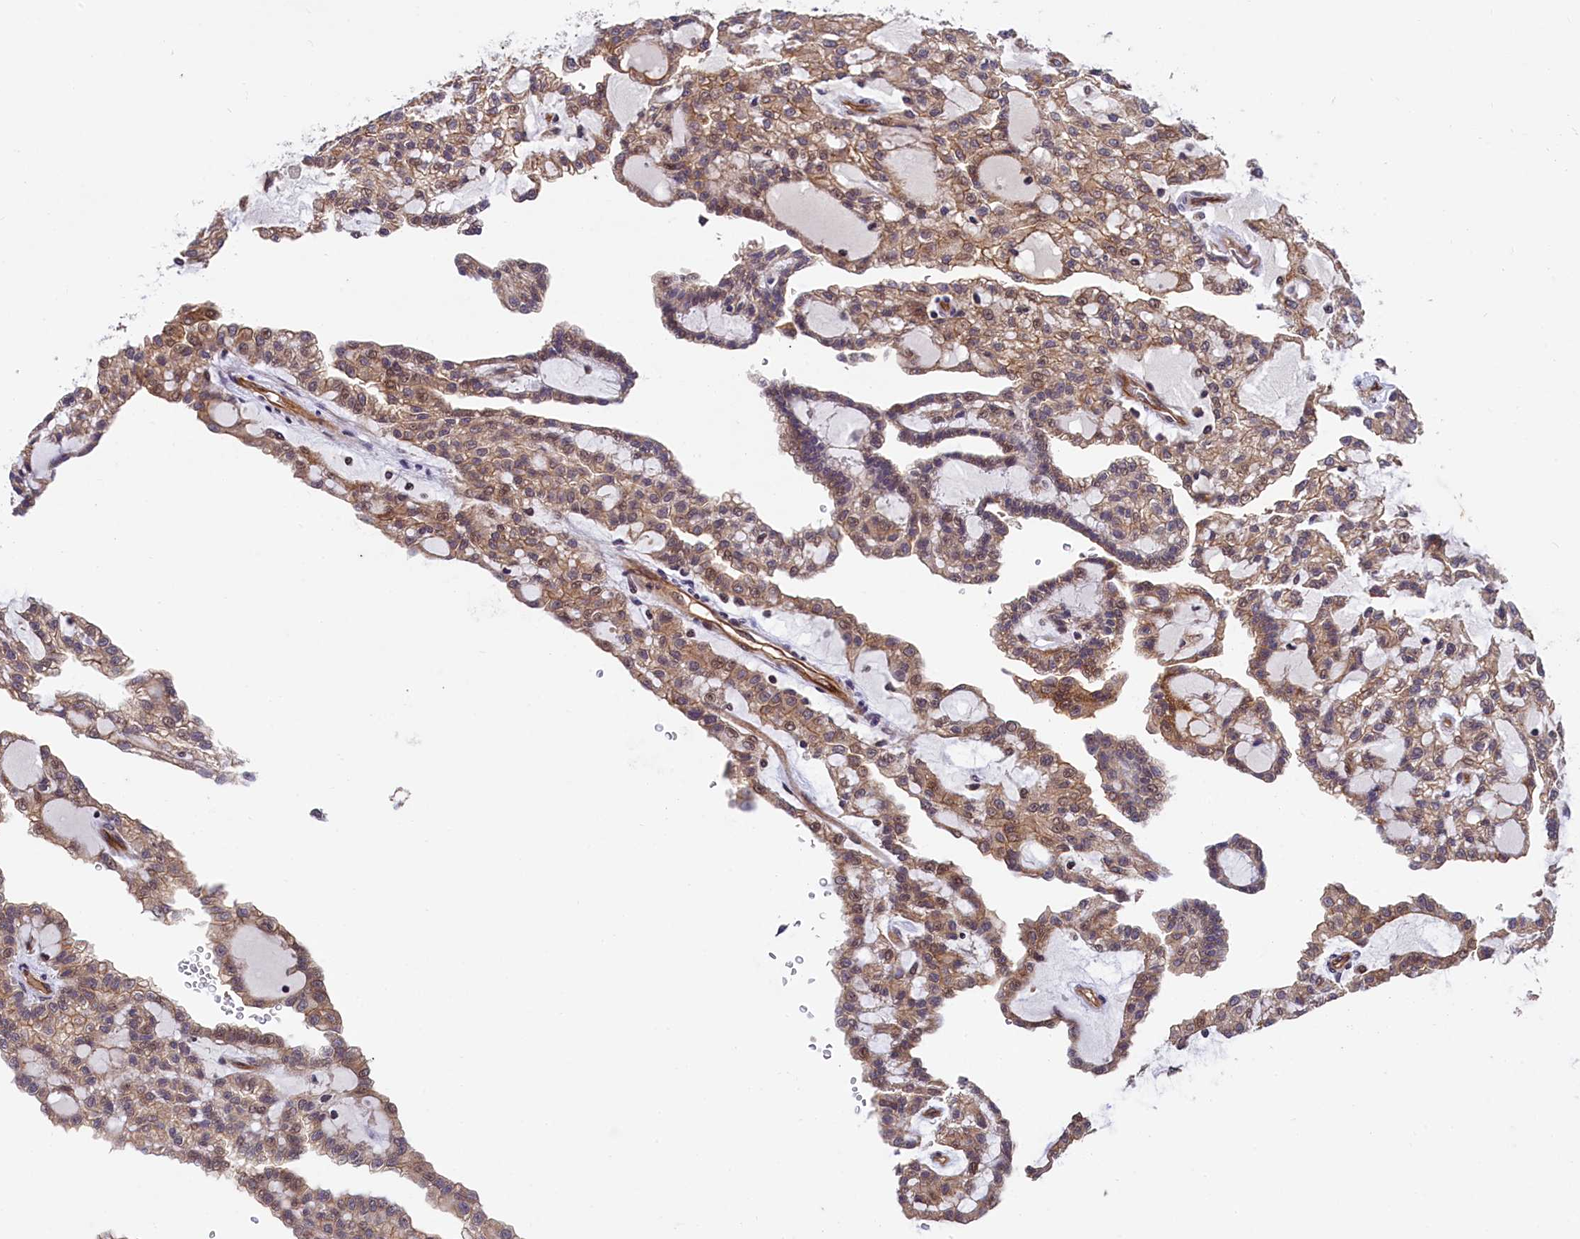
{"staining": {"intensity": "moderate", "quantity": ">75%", "location": "cytoplasmic/membranous,nuclear"}, "tissue": "renal cancer", "cell_type": "Tumor cells", "image_type": "cancer", "snomed": [{"axis": "morphology", "description": "Adenocarcinoma, NOS"}, {"axis": "topography", "description": "Kidney"}], "caption": "The micrograph demonstrates a brown stain indicating the presence of a protein in the cytoplasmic/membranous and nuclear of tumor cells in renal cancer (adenocarcinoma). (brown staining indicates protein expression, while blue staining denotes nuclei).", "gene": "ARL14EP", "patient": {"sex": "male", "age": 63}}